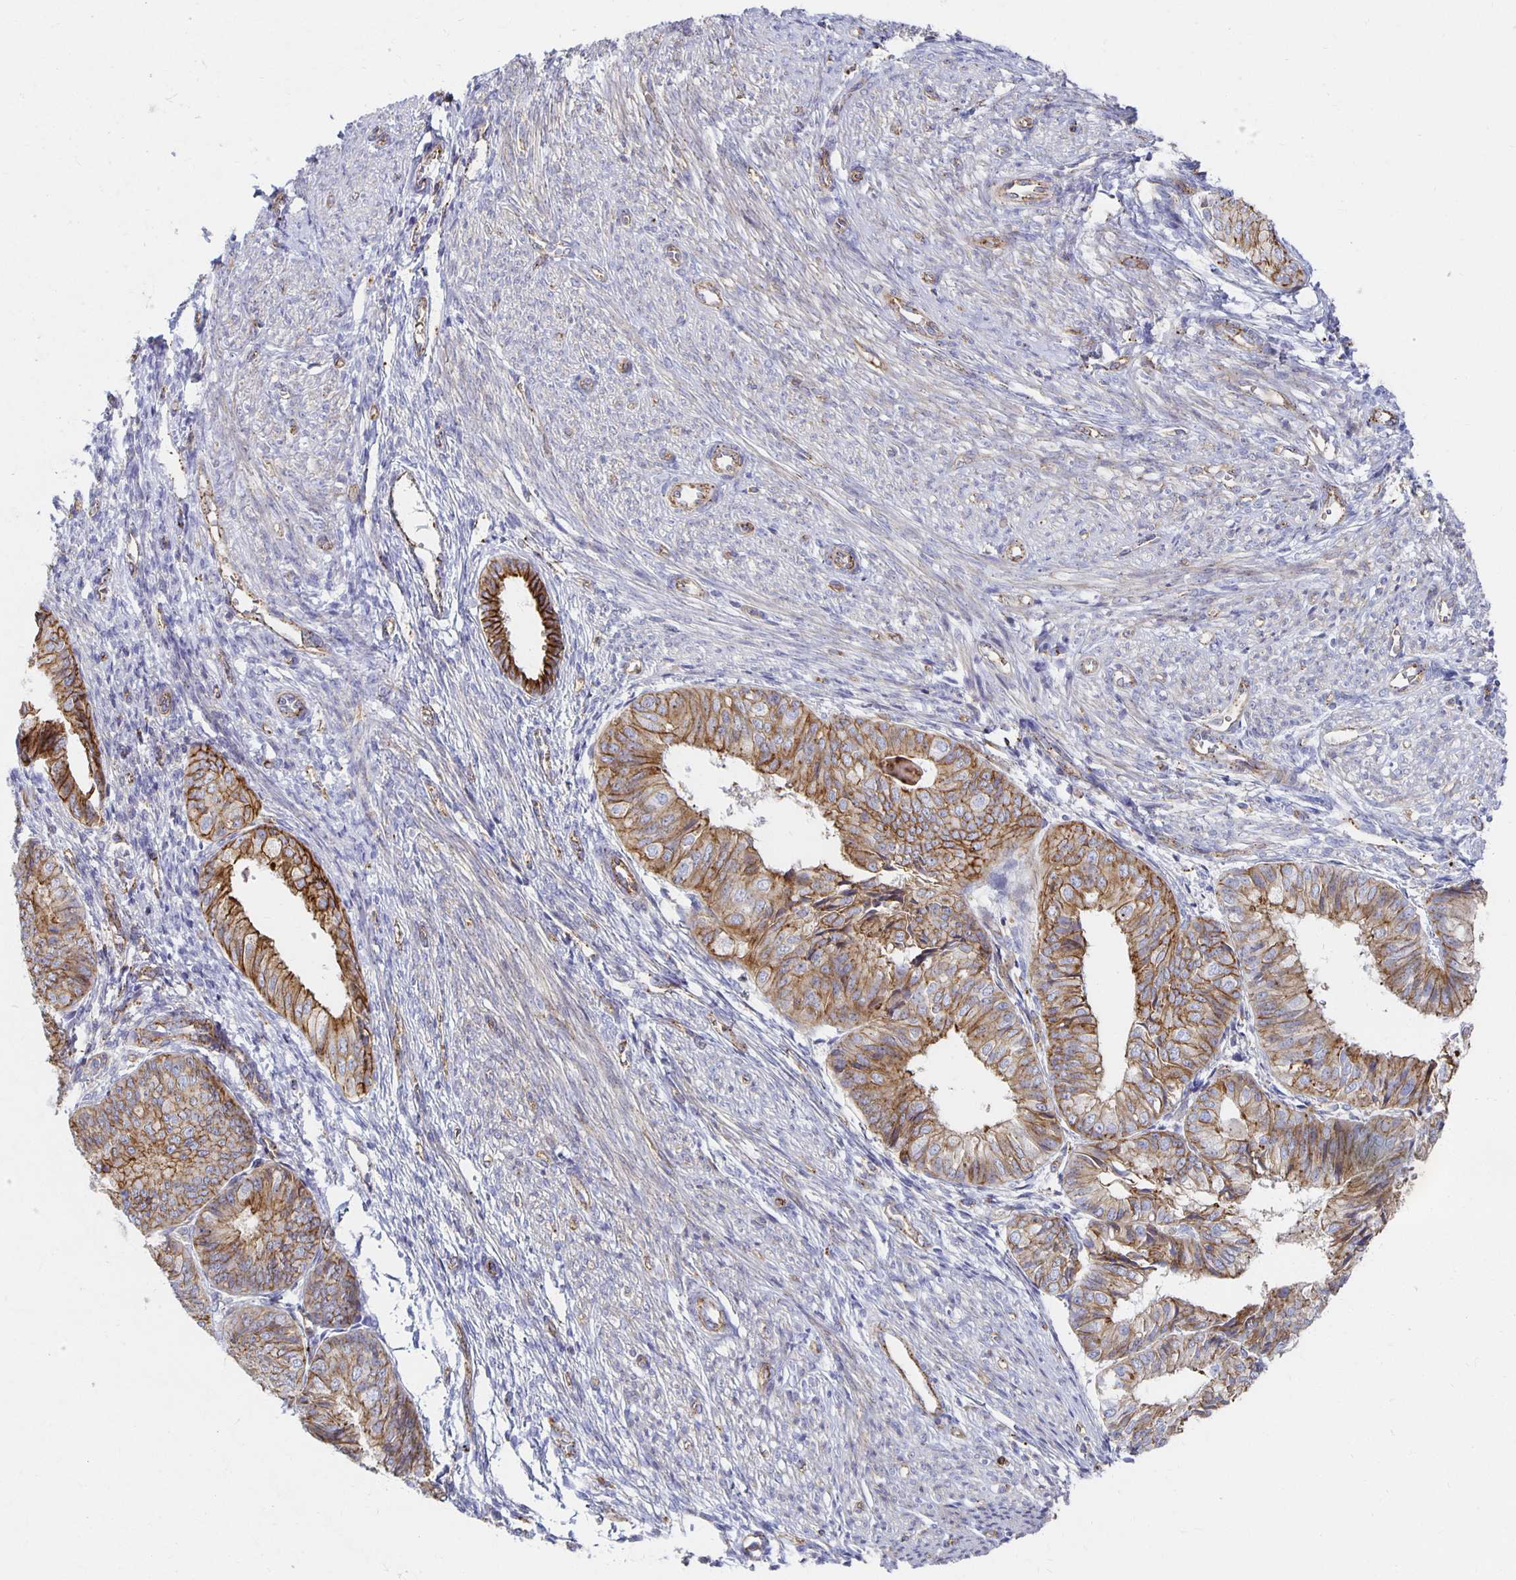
{"staining": {"intensity": "moderate", "quantity": ">75%", "location": "cytoplasmic/membranous"}, "tissue": "endometrial cancer", "cell_type": "Tumor cells", "image_type": "cancer", "snomed": [{"axis": "morphology", "description": "Adenocarcinoma, NOS"}, {"axis": "topography", "description": "Endometrium"}], "caption": "Protein expression analysis of human adenocarcinoma (endometrial) reveals moderate cytoplasmic/membranous expression in approximately >75% of tumor cells.", "gene": "TAAR1", "patient": {"sex": "female", "age": 58}}